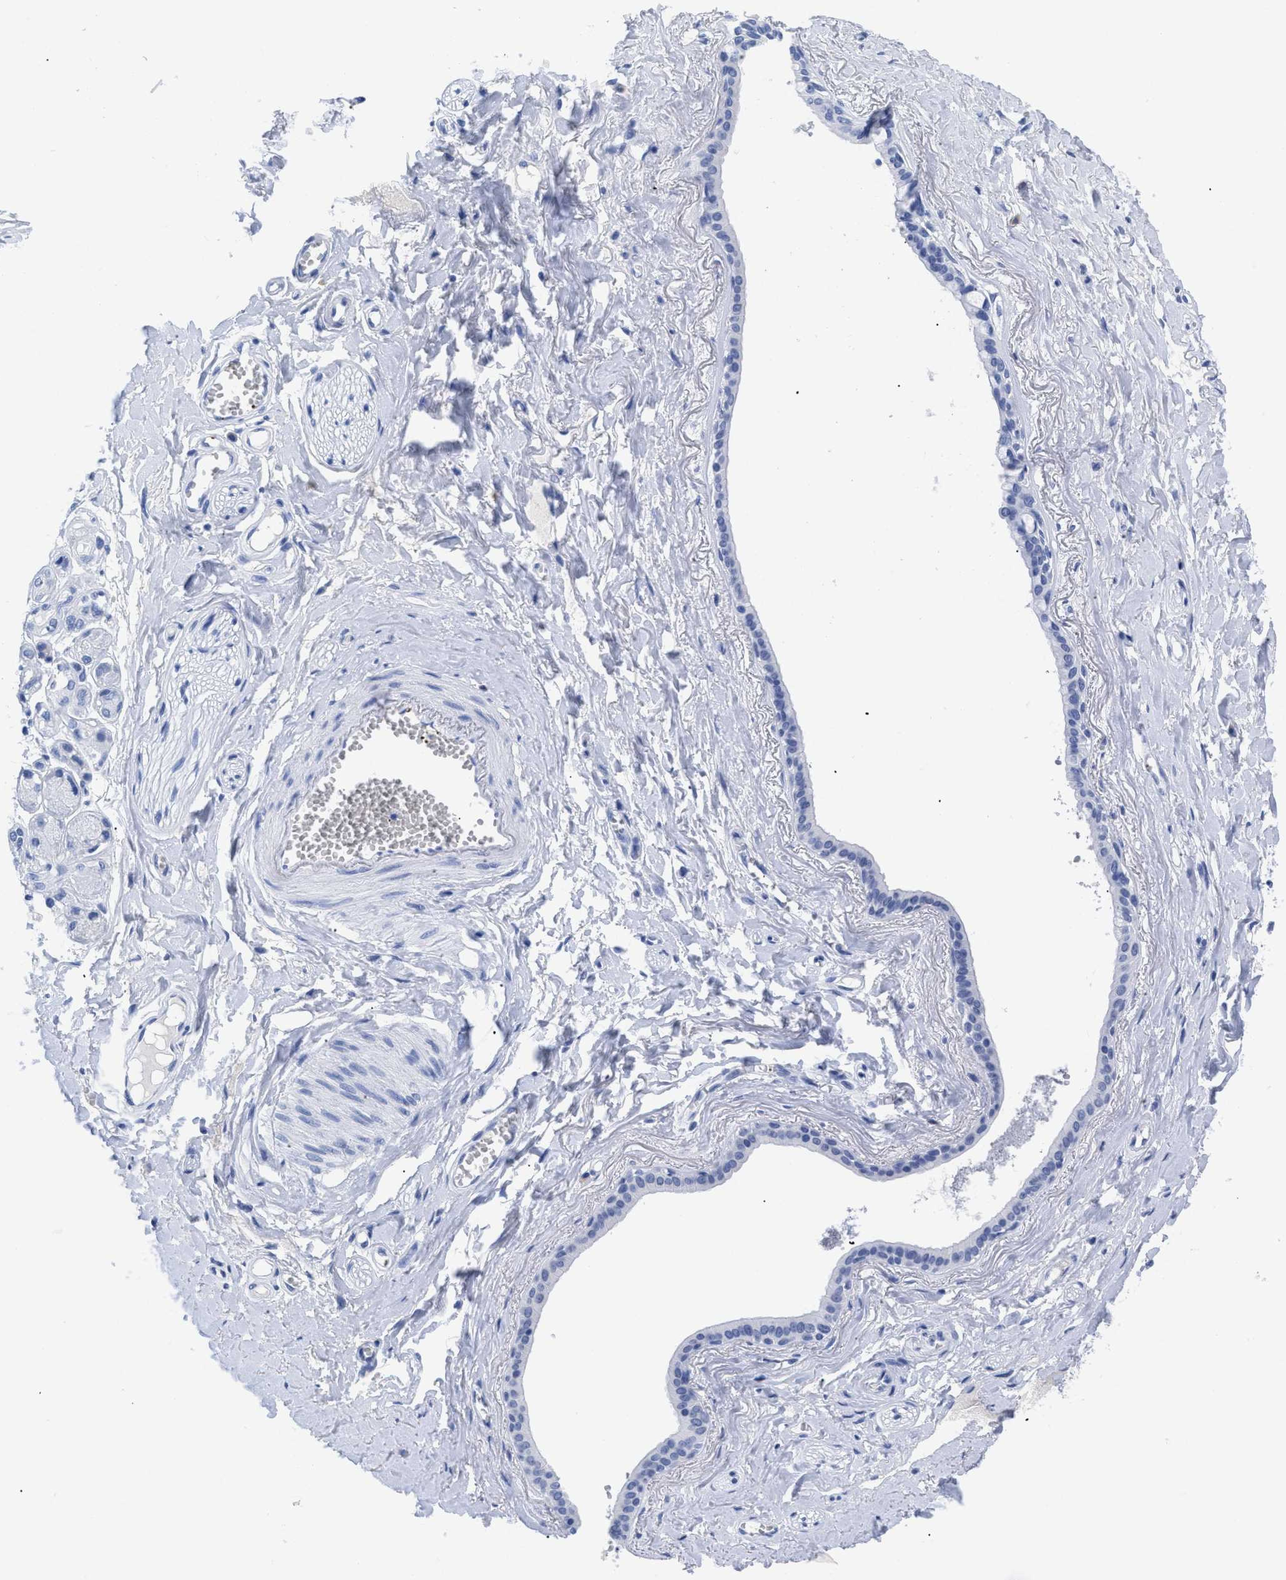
{"staining": {"intensity": "negative", "quantity": "none", "location": "none"}, "tissue": "adipose tissue", "cell_type": "Adipocytes", "image_type": "normal", "snomed": [{"axis": "morphology", "description": "Normal tissue, NOS"}, {"axis": "morphology", "description": "Inflammation, NOS"}, {"axis": "topography", "description": "Salivary gland"}, {"axis": "topography", "description": "Peripheral nerve tissue"}], "caption": "Protein analysis of benign adipose tissue exhibits no significant expression in adipocytes.", "gene": "TREML1", "patient": {"sex": "female", "age": 75}}